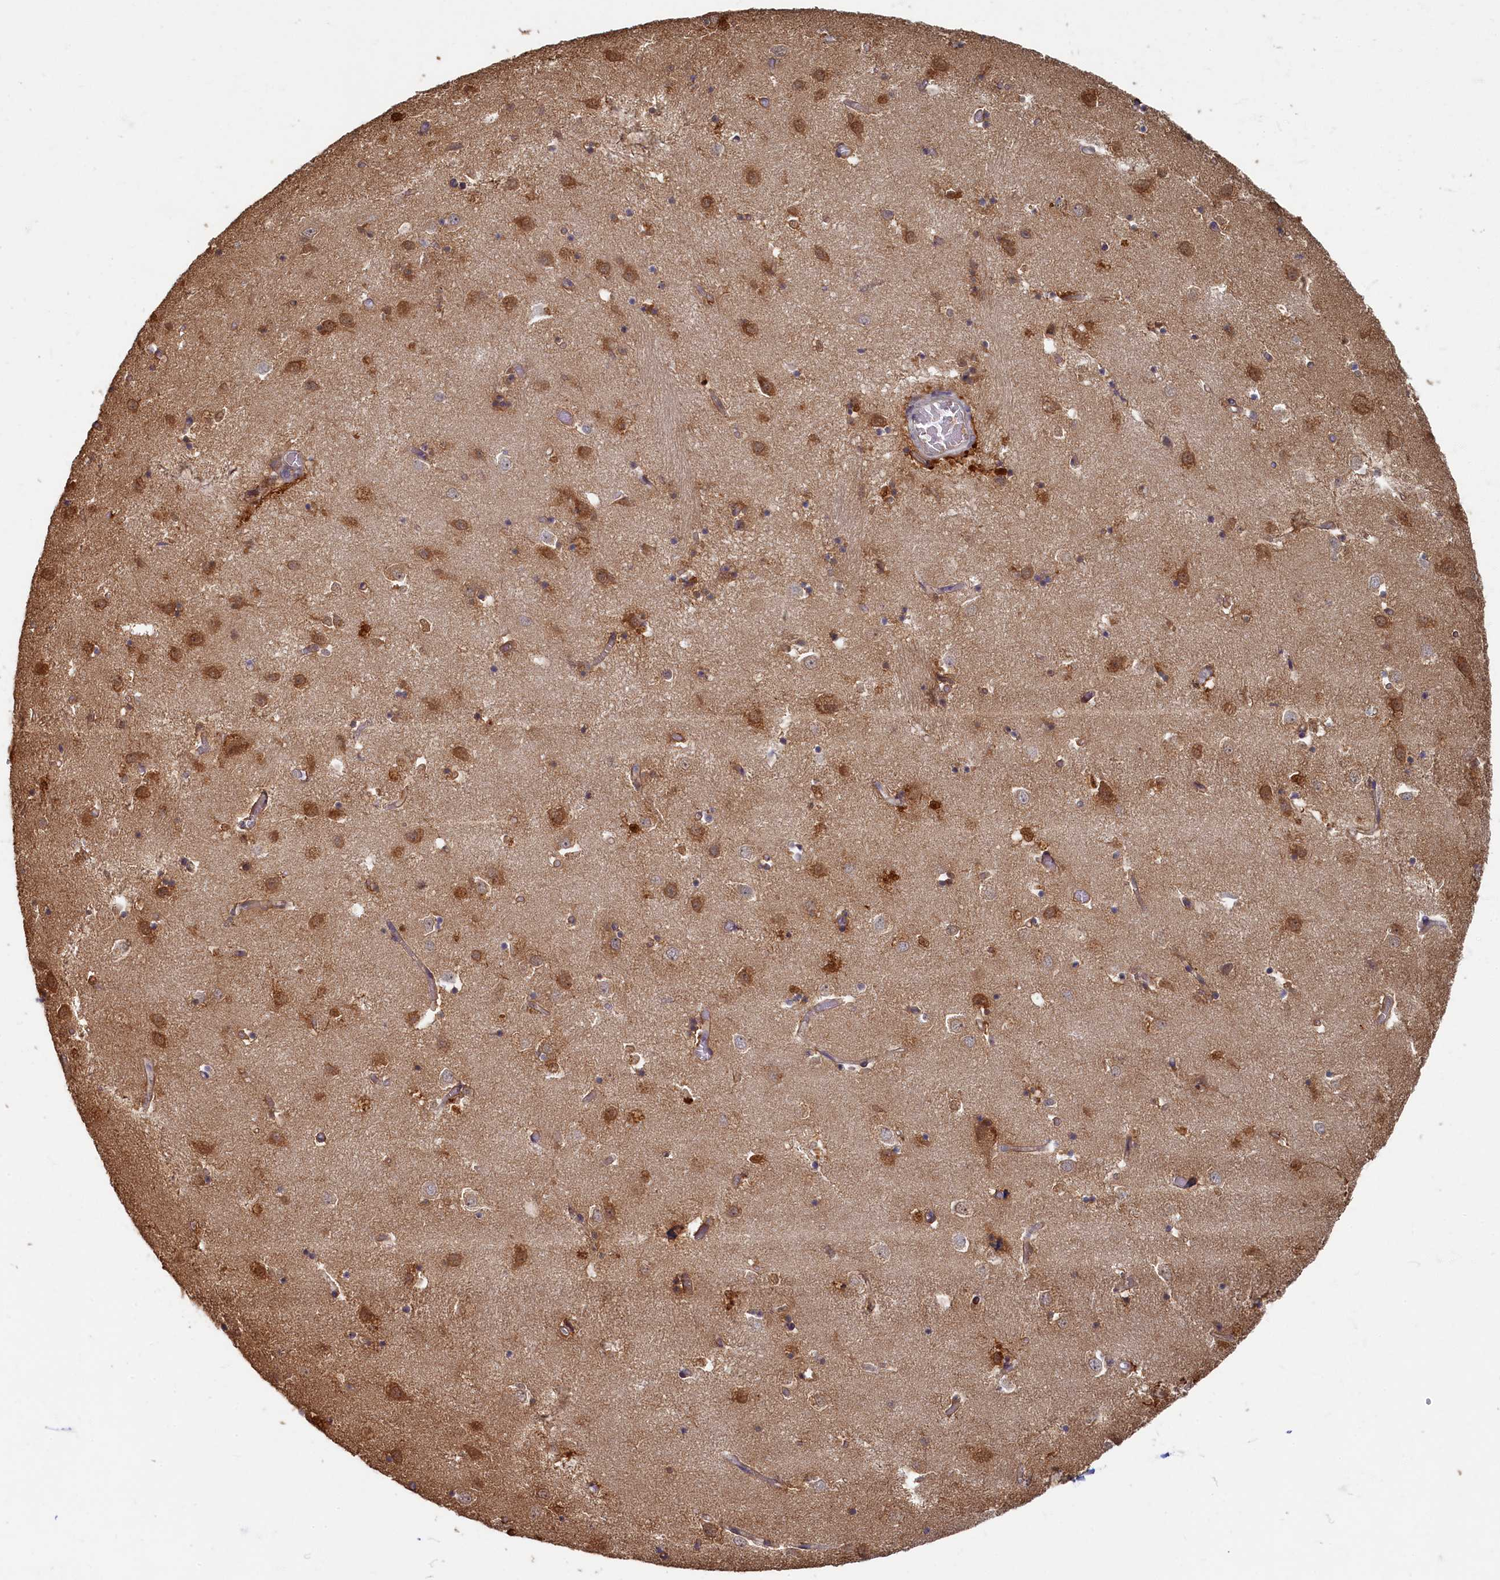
{"staining": {"intensity": "moderate", "quantity": "<25%", "location": "cytoplasmic/membranous,nuclear"}, "tissue": "caudate", "cell_type": "Glial cells", "image_type": "normal", "snomed": [{"axis": "morphology", "description": "Normal tissue, NOS"}, {"axis": "topography", "description": "Lateral ventricle wall"}], "caption": "Moderate cytoplasmic/membranous,nuclear protein expression is appreciated in approximately <25% of glial cells in caudate. (brown staining indicates protein expression, while blue staining denotes nuclei).", "gene": "HUNK", "patient": {"sex": "male", "age": 70}}